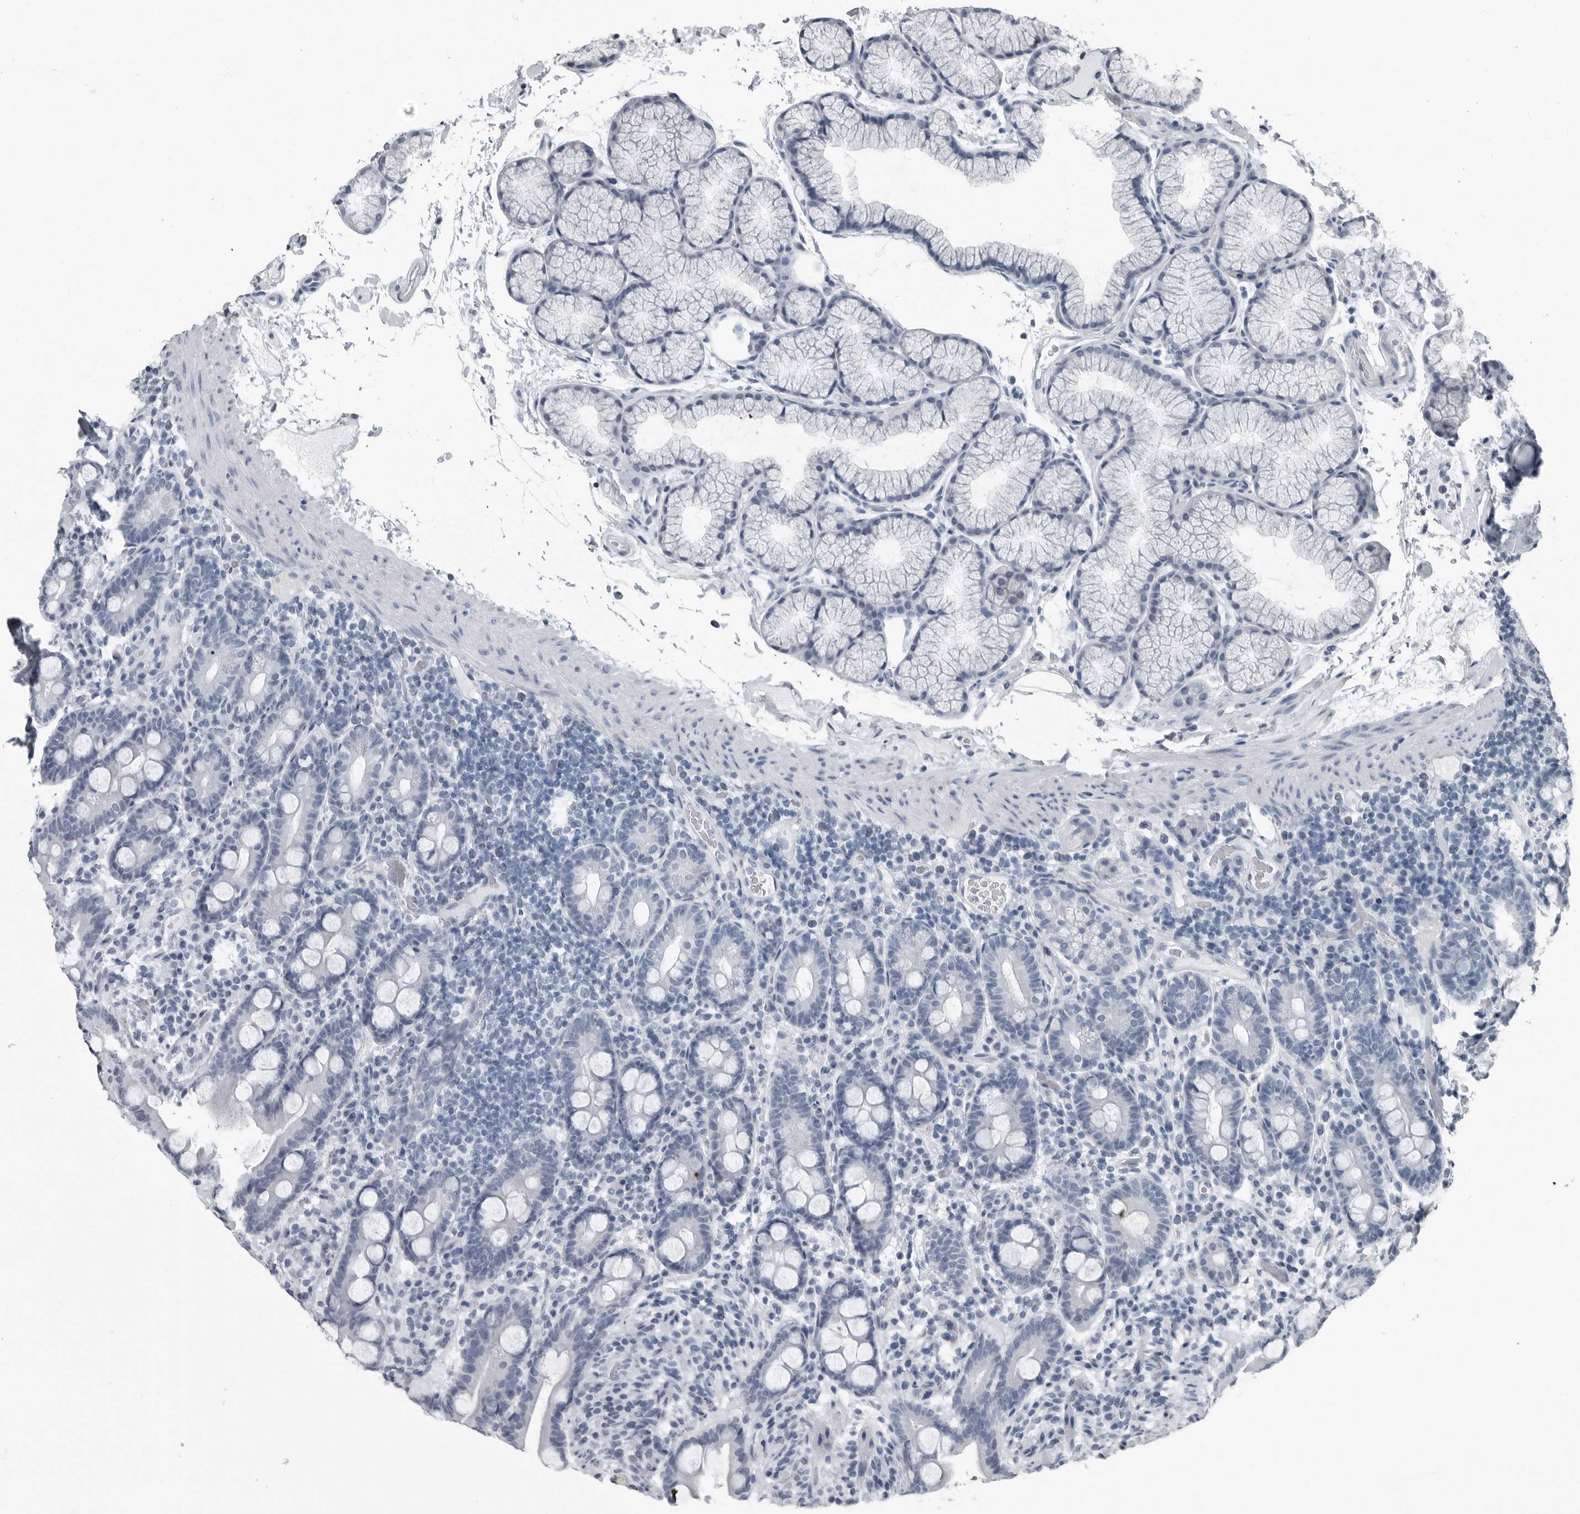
{"staining": {"intensity": "negative", "quantity": "none", "location": "none"}, "tissue": "duodenum", "cell_type": "Glandular cells", "image_type": "normal", "snomed": [{"axis": "morphology", "description": "Normal tissue, NOS"}, {"axis": "topography", "description": "Duodenum"}], "caption": "The image reveals no significant staining in glandular cells of duodenum. The staining is performed using DAB (3,3'-diaminobenzidine) brown chromogen with nuclei counter-stained in using hematoxylin.", "gene": "PRSS1", "patient": {"sex": "male", "age": 54}}